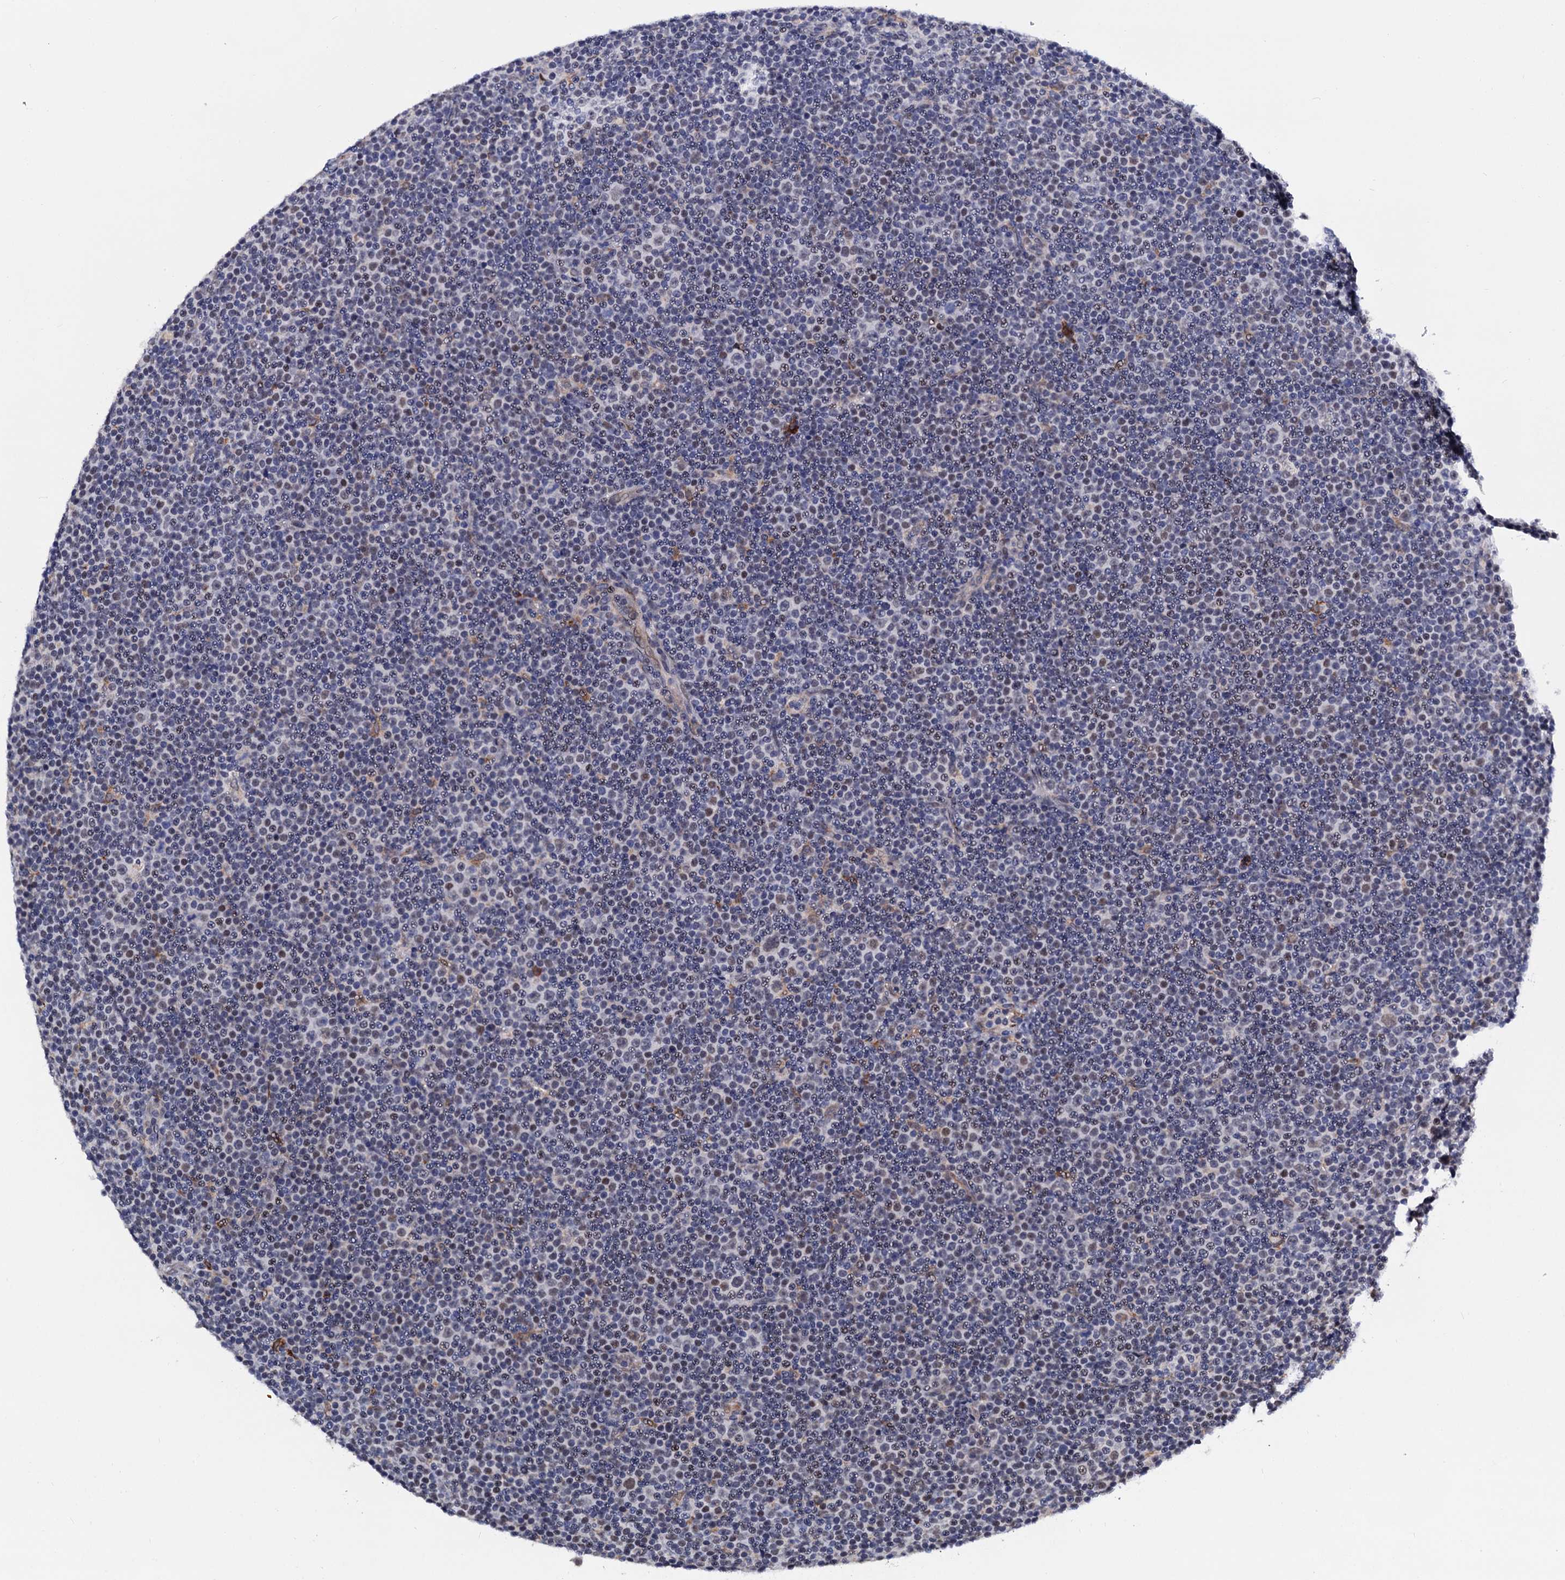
{"staining": {"intensity": "moderate", "quantity": "<25%", "location": "nuclear"}, "tissue": "lymphoma", "cell_type": "Tumor cells", "image_type": "cancer", "snomed": [{"axis": "morphology", "description": "Malignant lymphoma, non-Hodgkin's type, Low grade"}, {"axis": "topography", "description": "Lymph node"}], "caption": "Lymphoma stained for a protein (brown) reveals moderate nuclear positive expression in approximately <25% of tumor cells.", "gene": "SLC7A10", "patient": {"sex": "female", "age": 67}}